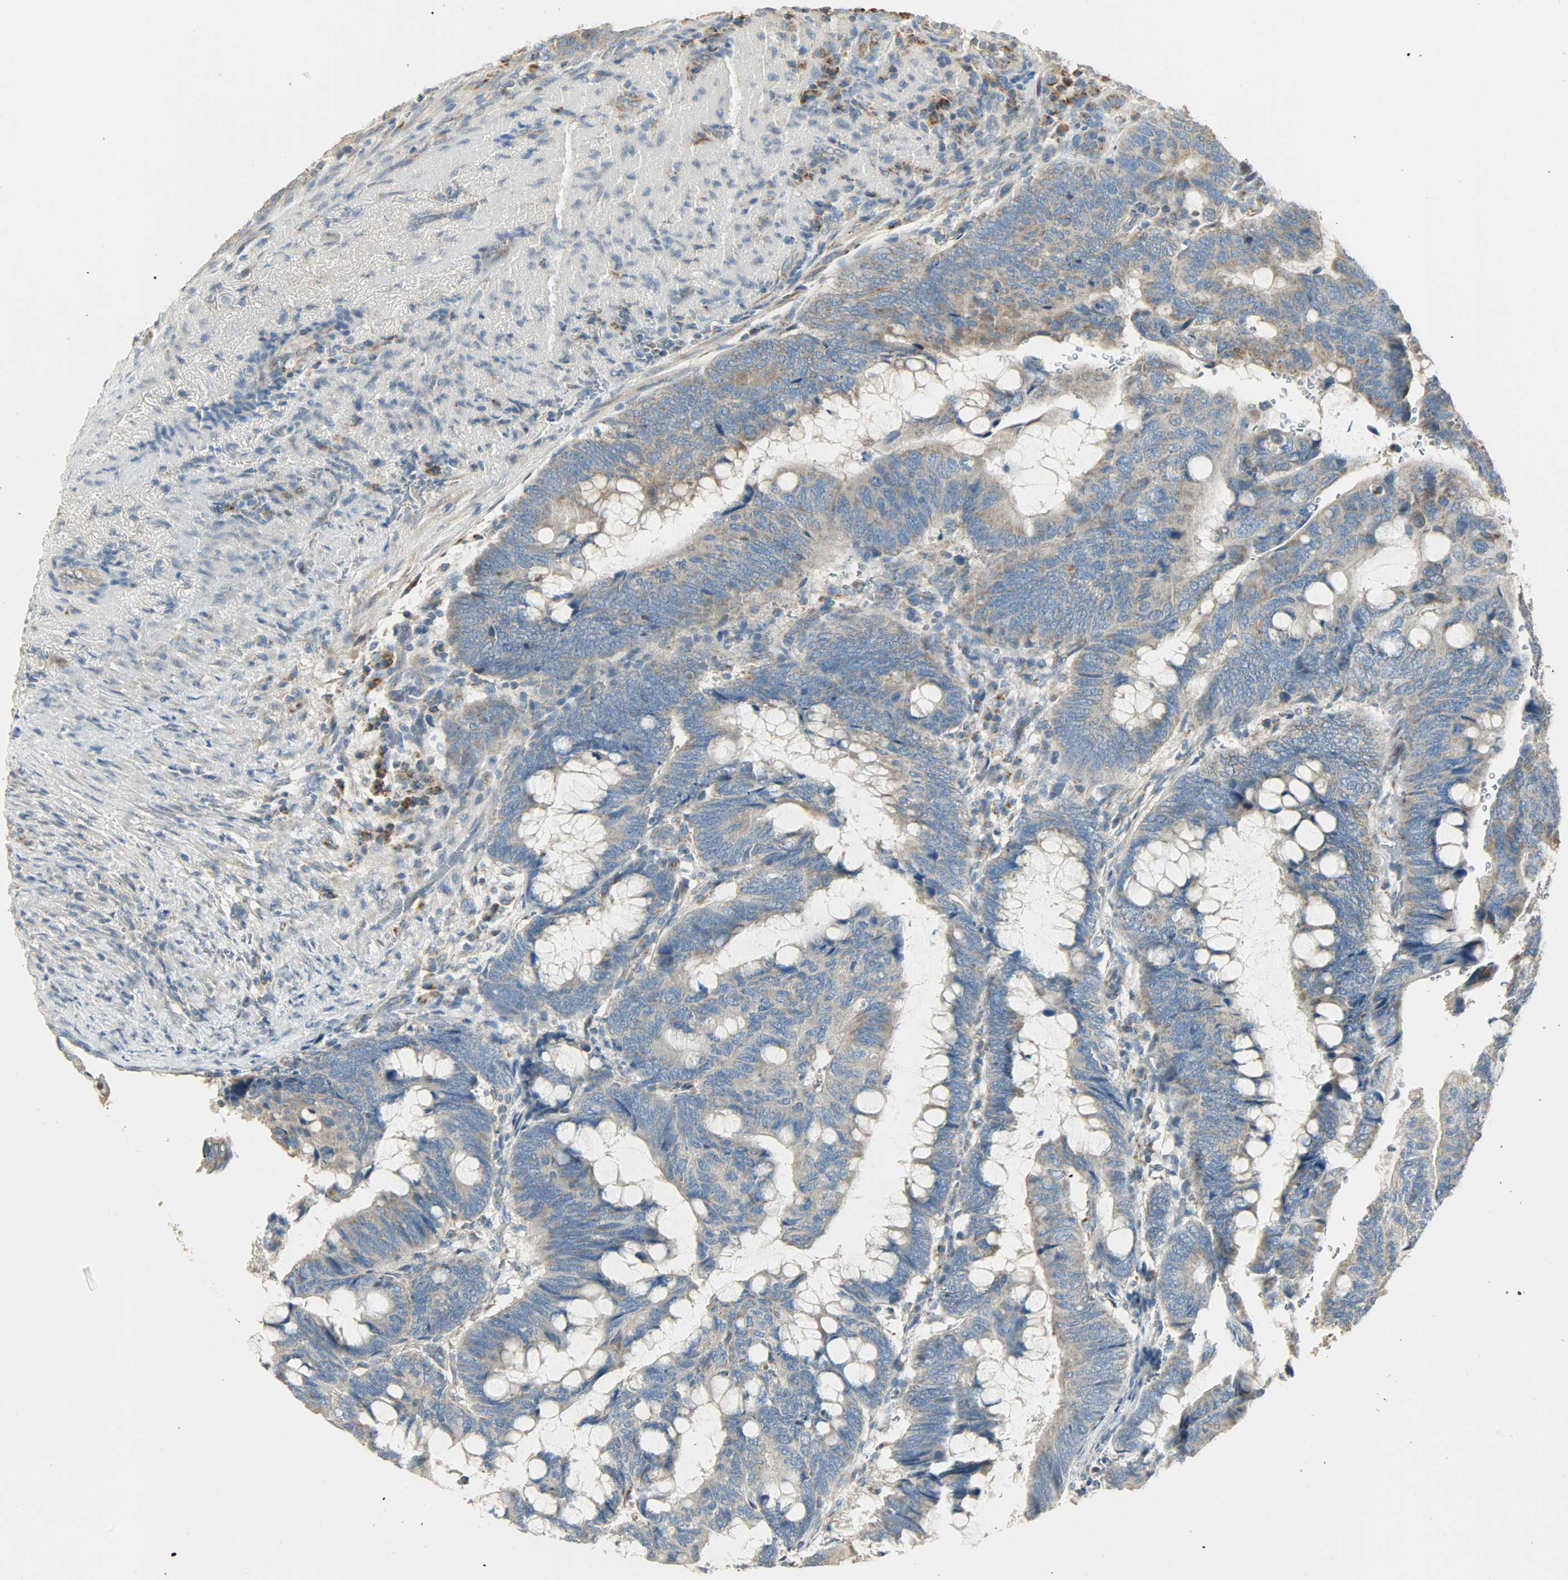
{"staining": {"intensity": "moderate", "quantity": ">75%", "location": "cytoplasmic/membranous"}, "tissue": "colorectal cancer", "cell_type": "Tumor cells", "image_type": "cancer", "snomed": [{"axis": "morphology", "description": "Normal tissue, NOS"}, {"axis": "morphology", "description": "Adenocarcinoma, NOS"}, {"axis": "topography", "description": "Rectum"}, {"axis": "topography", "description": "Peripheral nerve tissue"}], "caption": "High-power microscopy captured an IHC photomicrograph of colorectal cancer, revealing moderate cytoplasmic/membranous staining in approximately >75% of tumor cells. Nuclei are stained in blue.", "gene": "NNT", "patient": {"sex": "male", "age": 92}}